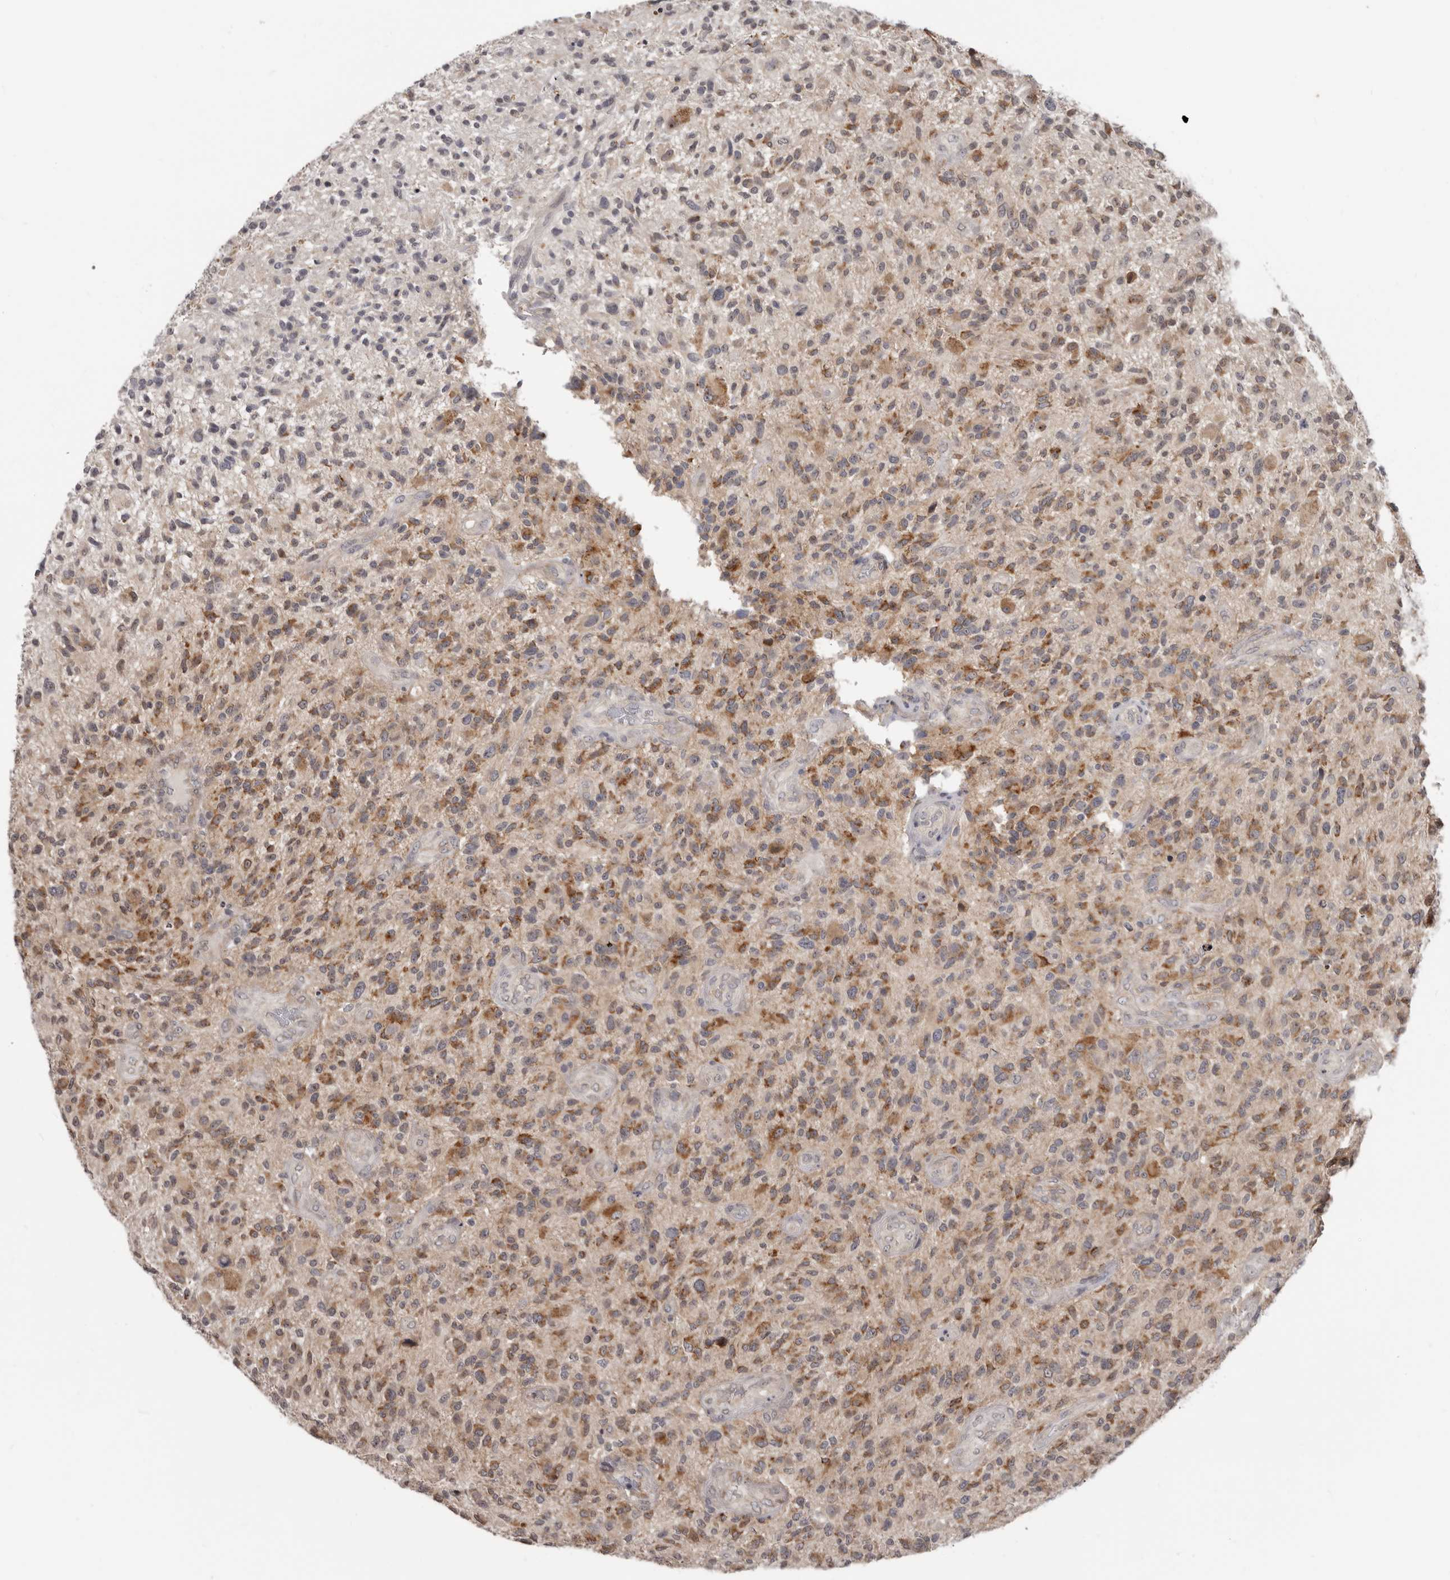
{"staining": {"intensity": "moderate", "quantity": ">75%", "location": "cytoplasmic/membranous"}, "tissue": "glioma", "cell_type": "Tumor cells", "image_type": "cancer", "snomed": [{"axis": "morphology", "description": "Glioma, malignant, High grade"}, {"axis": "topography", "description": "Brain"}], "caption": "Immunohistochemical staining of malignant high-grade glioma shows medium levels of moderate cytoplasmic/membranous positivity in approximately >75% of tumor cells.", "gene": "BAD", "patient": {"sex": "male", "age": 47}}